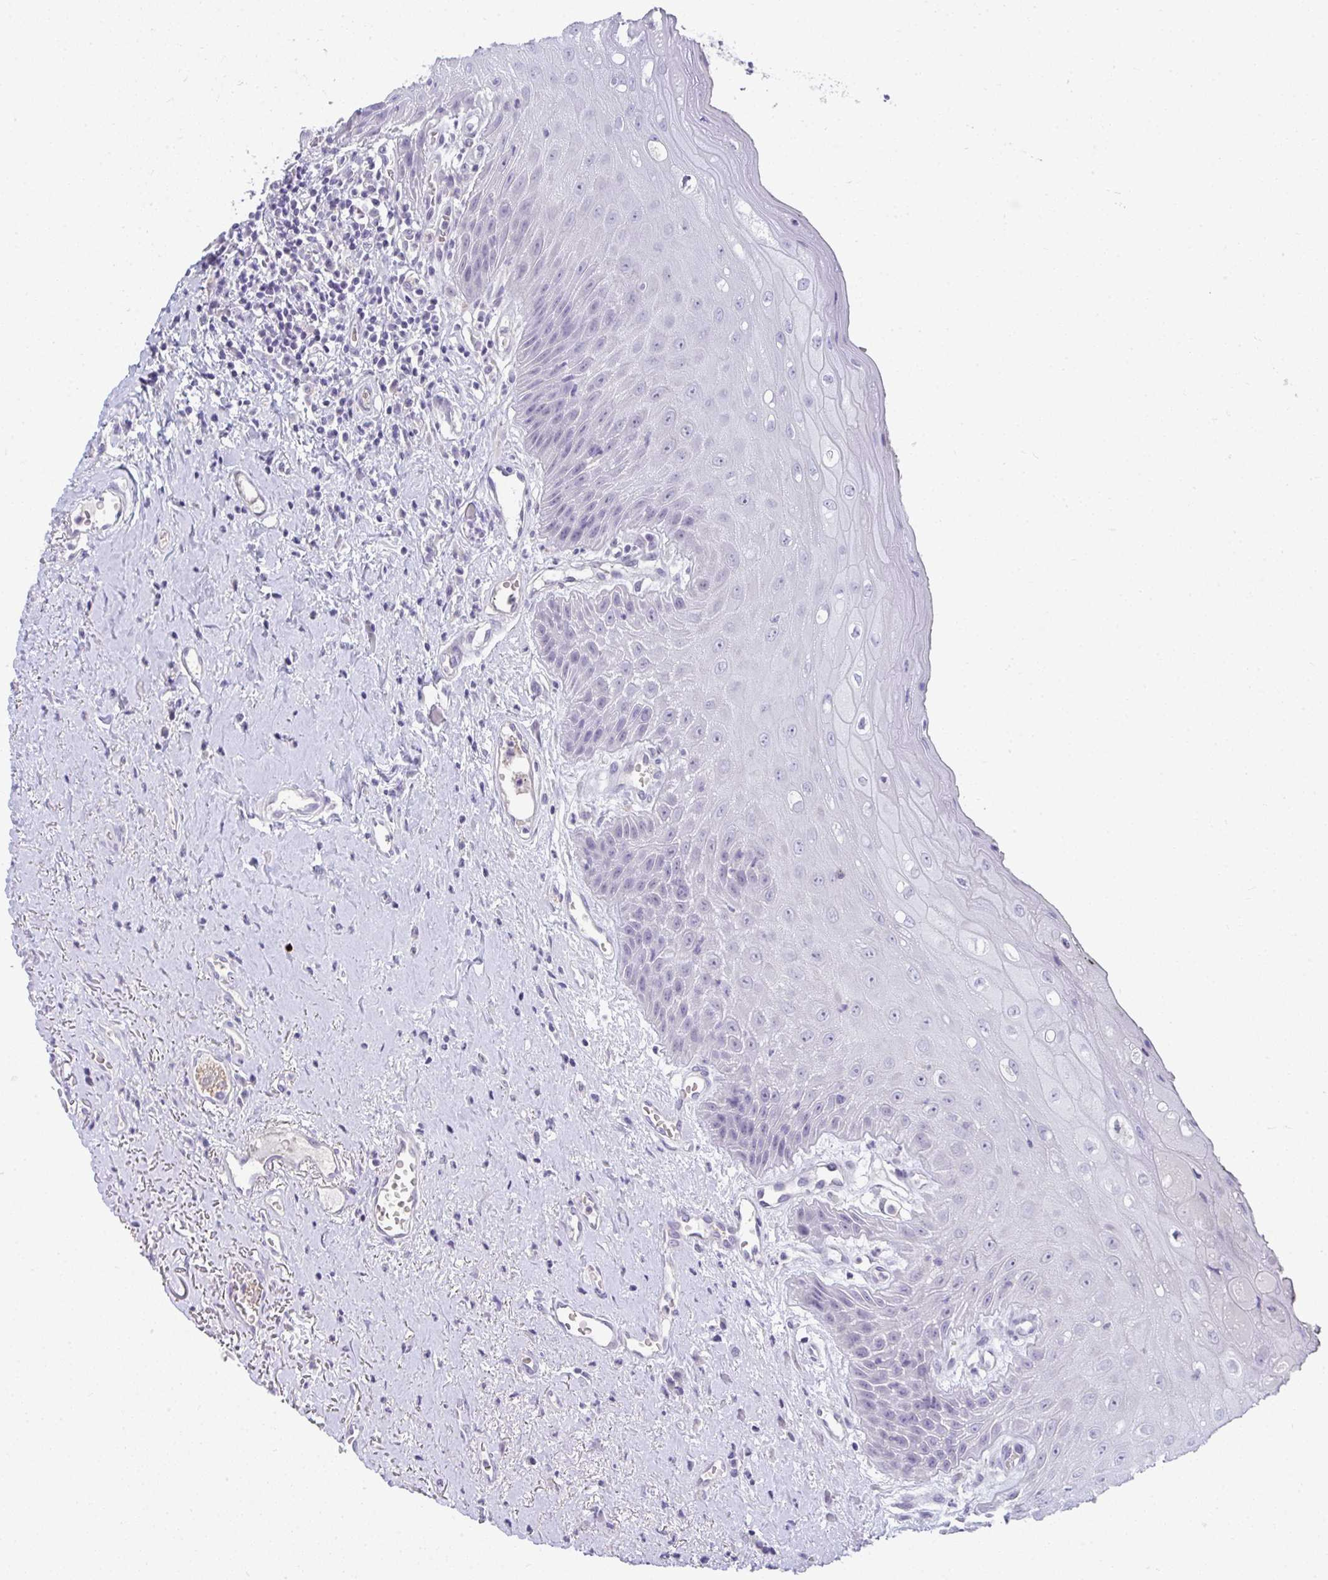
{"staining": {"intensity": "negative", "quantity": "none", "location": "none"}, "tissue": "oral mucosa", "cell_type": "Squamous epithelial cells", "image_type": "normal", "snomed": [{"axis": "morphology", "description": "Normal tissue, NOS"}, {"axis": "morphology", "description": "Squamous cell carcinoma, NOS"}, {"axis": "topography", "description": "Oral tissue"}, {"axis": "topography", "description": "Peripheral nerve tissue"}, {"axis": "topography", "description": "Head-Neck"}], "caption": "Image shows no significant protein staining in squamous epithelial cells of normal oral mucosa.", "gene": "TMEM82", "patient": {"sex": "female", "age": 59}}